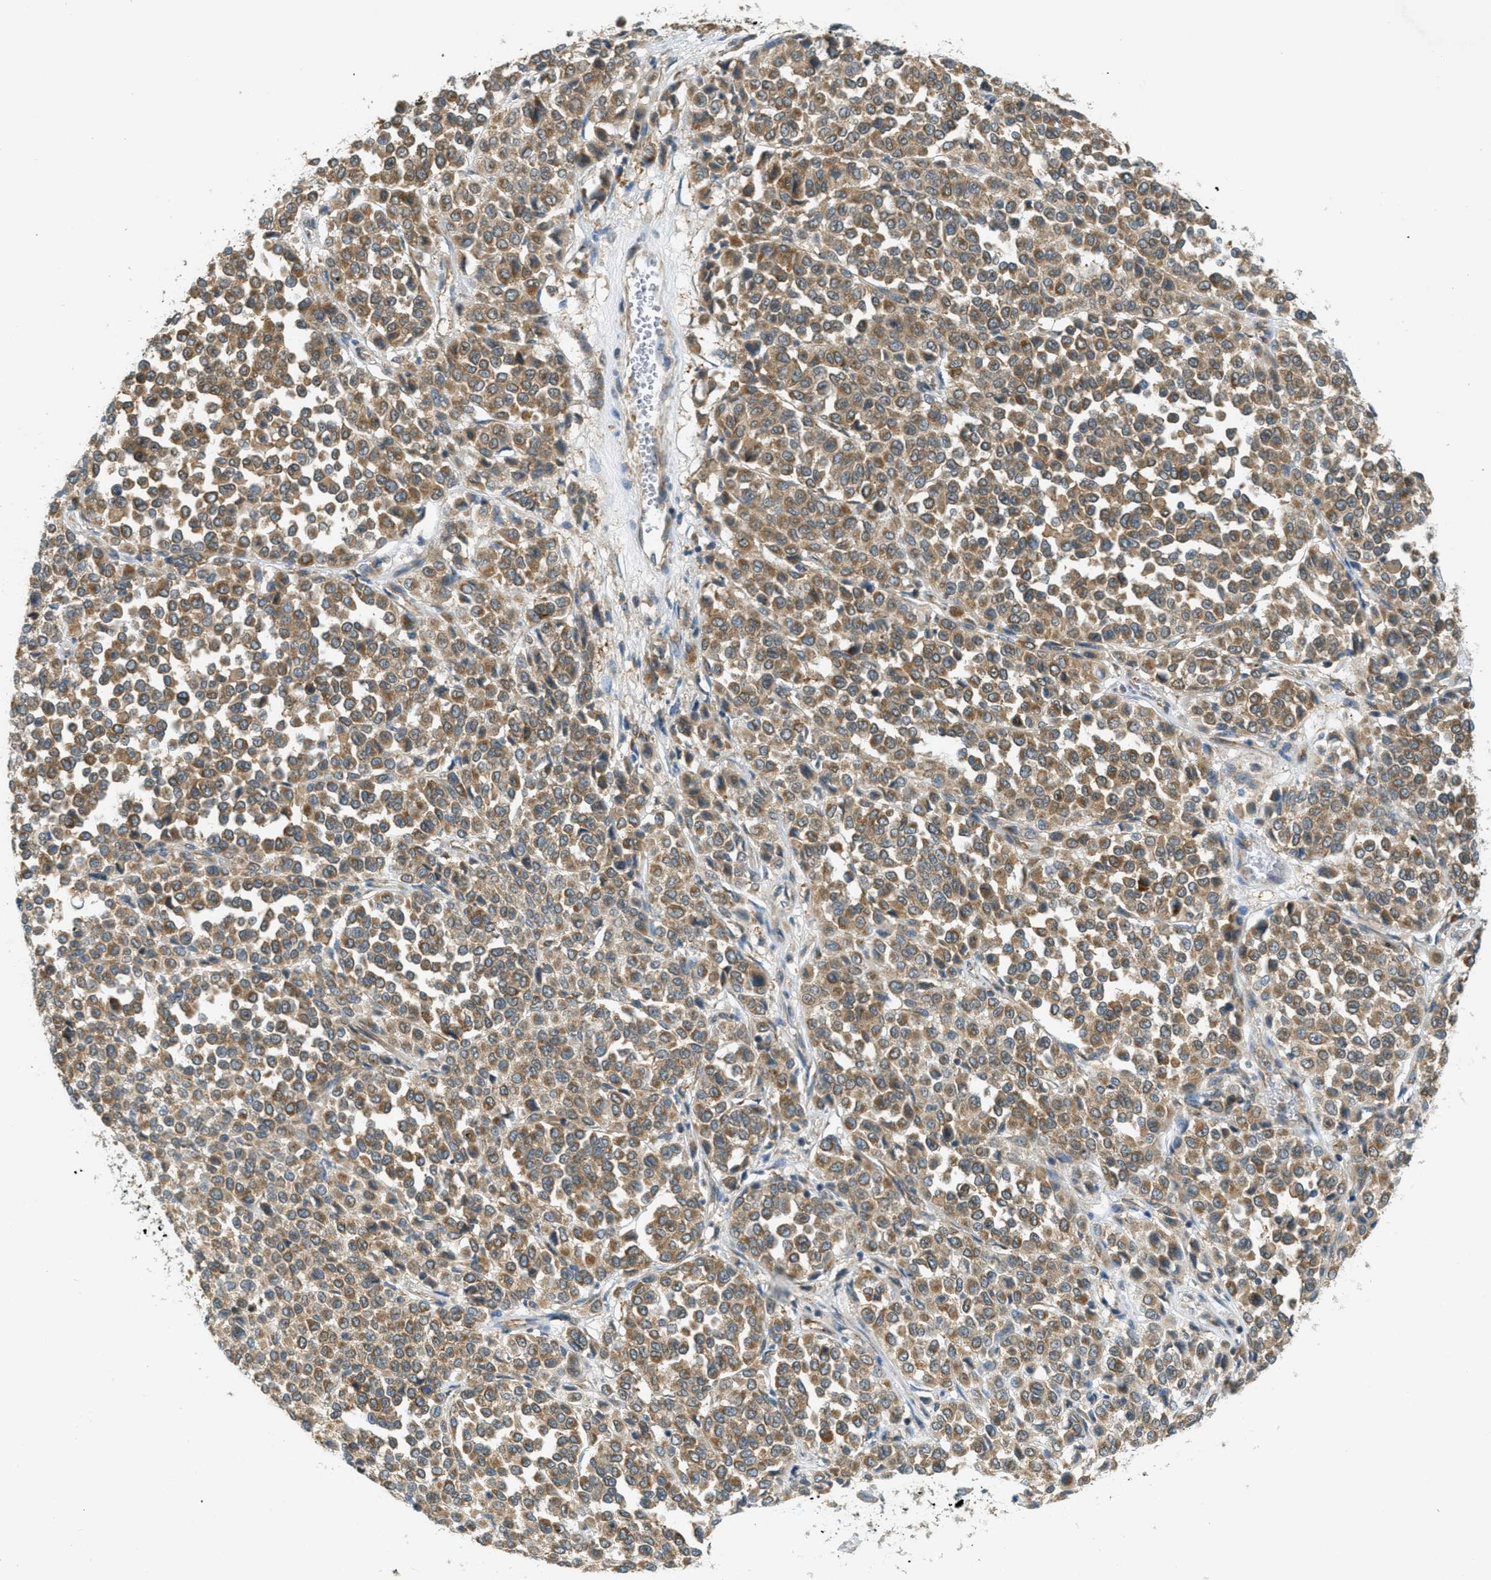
{"staining": {"intensity": "moderate", "quantity": ">75%", "location": "cytoplasmic/membranous"}, "tissue": "melanoma", "cell_type": "Tumor cells", "image_type": "cancer", "snomed": [{"axis": "morphology", "description": "Malignant melanoma, Metastatic site"}, {"axis": "topography", "description": "Pancreas"}], "caption": "An IHC photomicrograph of neoplastic tissue is shown. Protein staining in brown labels moderate cytoplasmic/membranous positivity in malignant melanoma (metastatic site) within tumor cells.", "gene": "JCAD", "patient": {"sex": "female", "age": 30}}